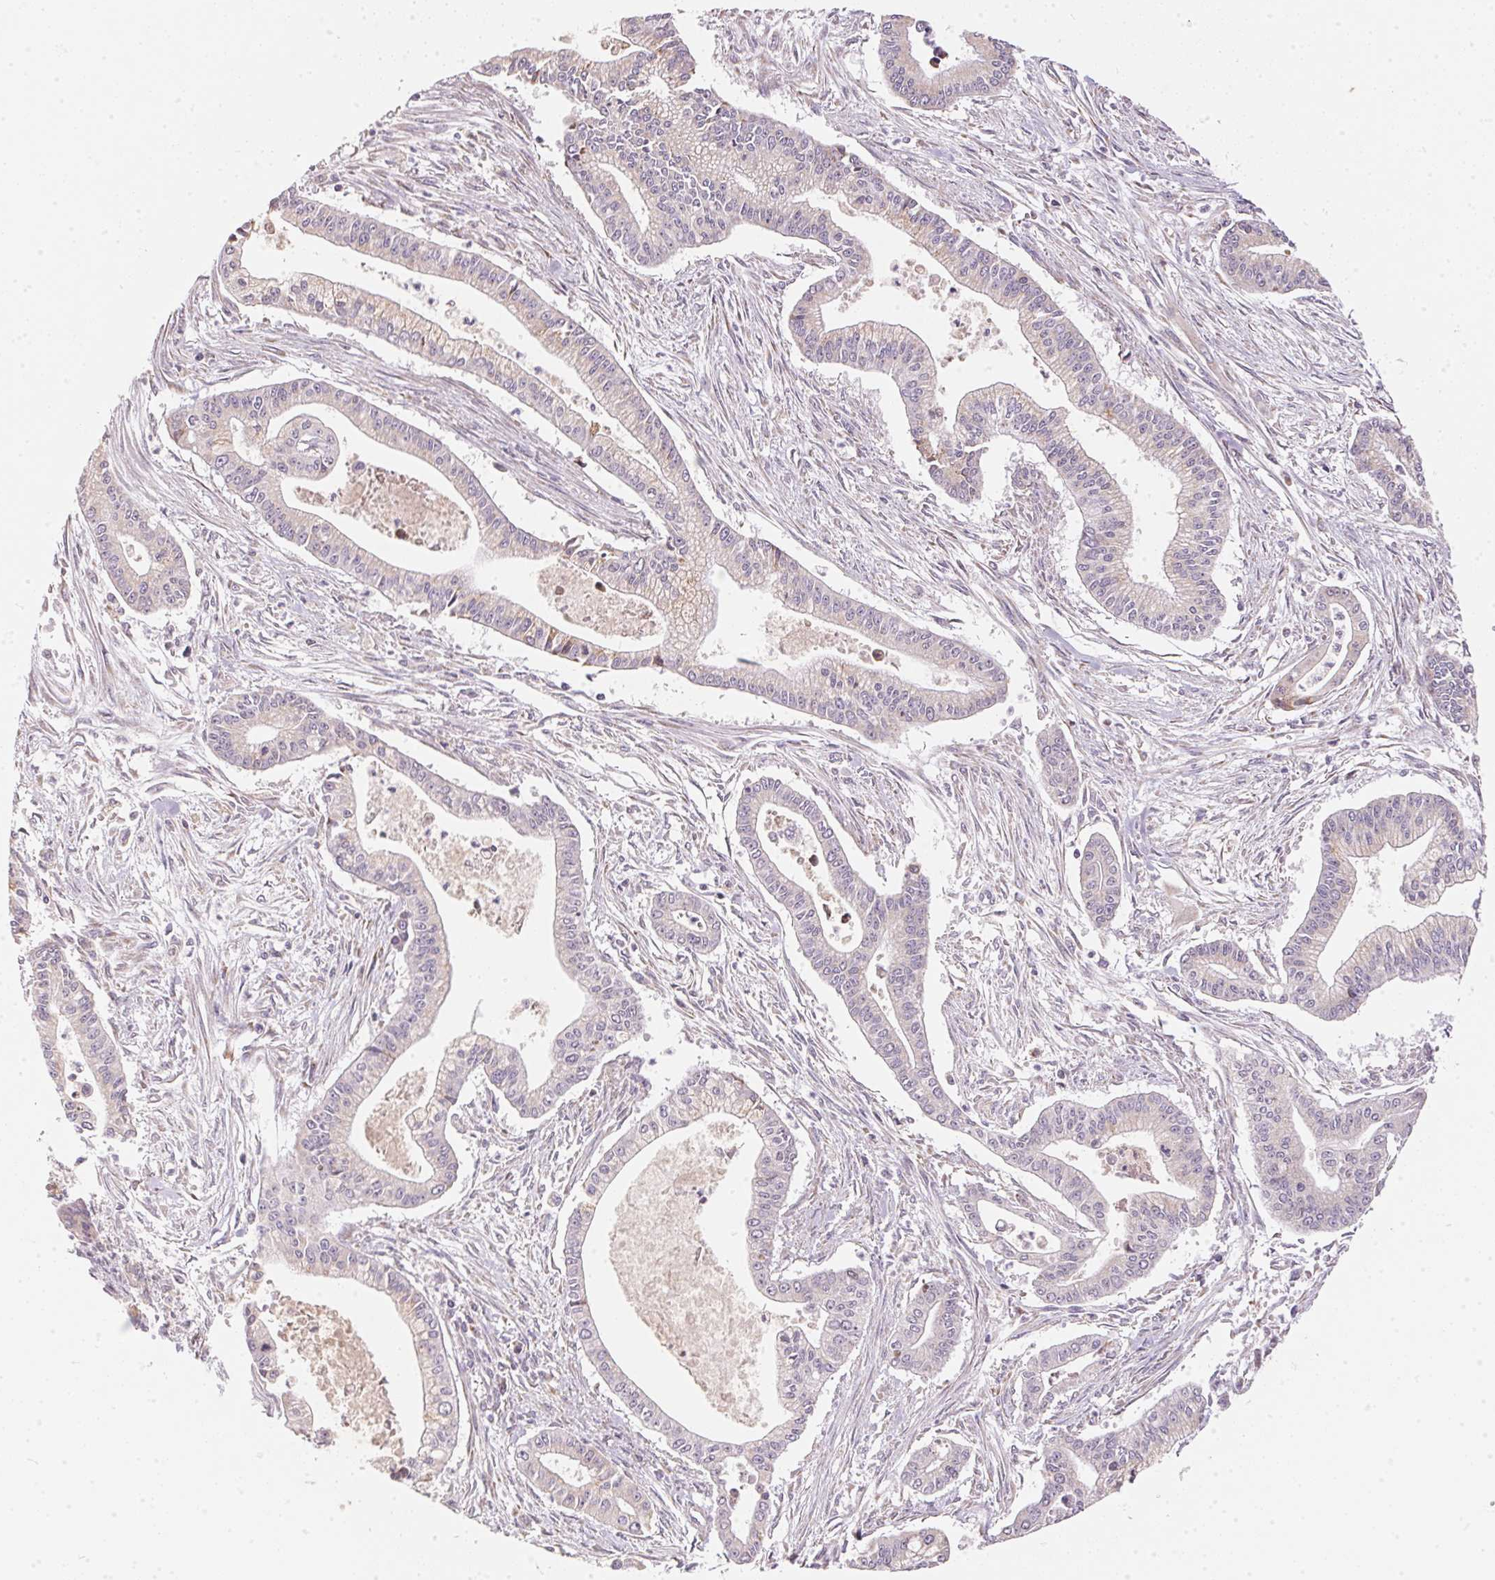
{"staining": {"intensity": "negative", "quantity": "none", "location": "none"}, "tissue": "pancreatic cancer", "cell_type": "Tumor cells", "image_type": "cancer", "snomed": [{"axis": "morphology", "description": "Adenocarcinoma, NOS"}, {"axis": "topography", "description": "Pancreas"}], "caption": "High magnification brightfield microscopy of pancreatic adenocarcinoma stained with DAB (3,3'-diaminobenzidine) (brown) and counterstained with hematoxylin (blue): tumor cells show no significant staining.", "gene": "VWA5B2", "patient": {"sex": "female", "age": 65}}